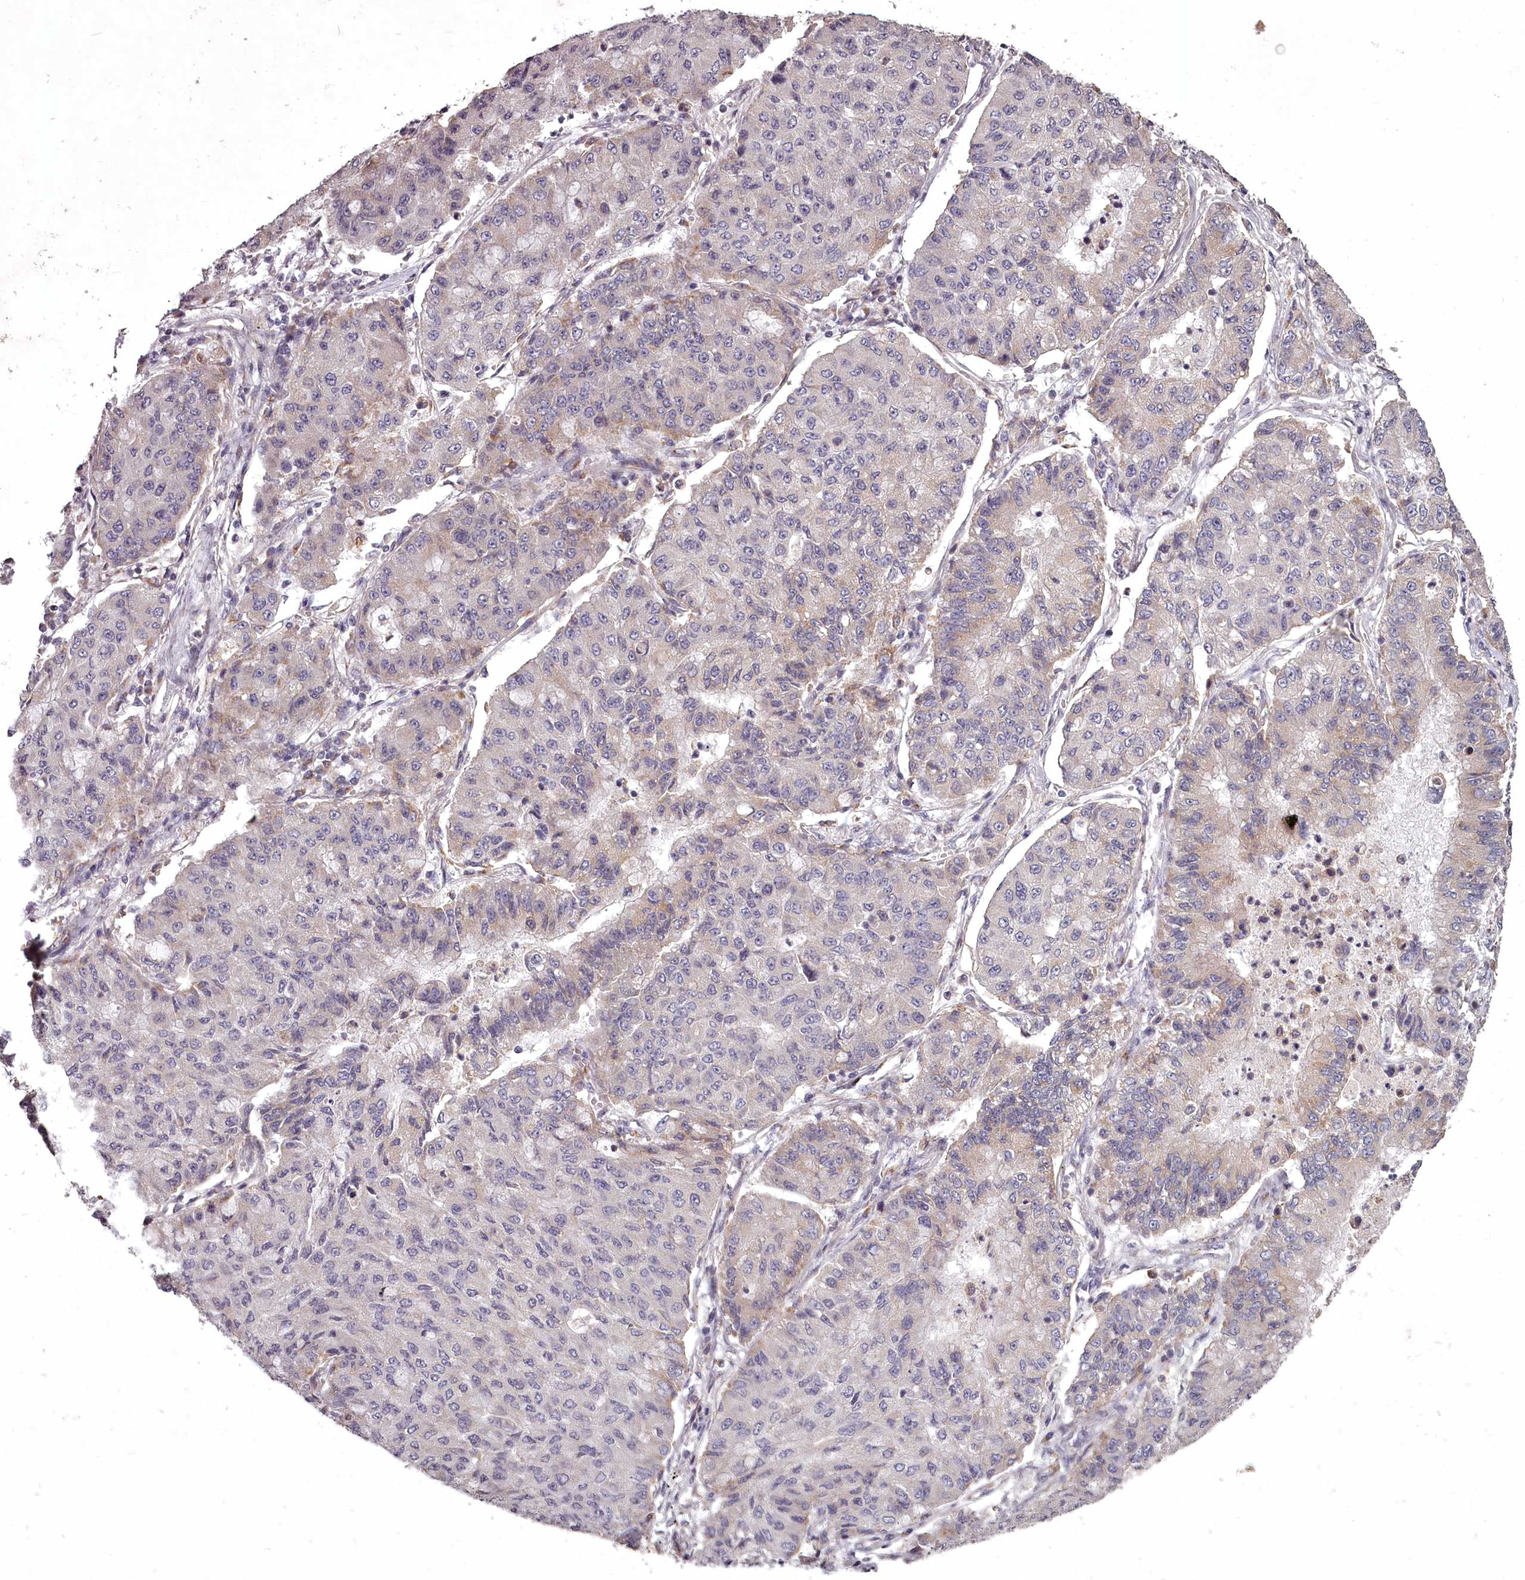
{"staining": {"intensity": "negative", "quantity": "none", "location": "none"}, "tissue": "lung cancer", "cell_type": "Tumor cells", "image_type": "cancer", "snomed": [{"axis": "morphology", "description": "Squamous cell carcinoma, NOS"}, {"axis": "topography", "description": "Lung"}], "caption": "Lung cancer stained for a protein using immunohistochemistry (IHC) demonstrates no staining tumor cells.", "gene": "STX6", "patient": {"sex": "male", "age": 74}}